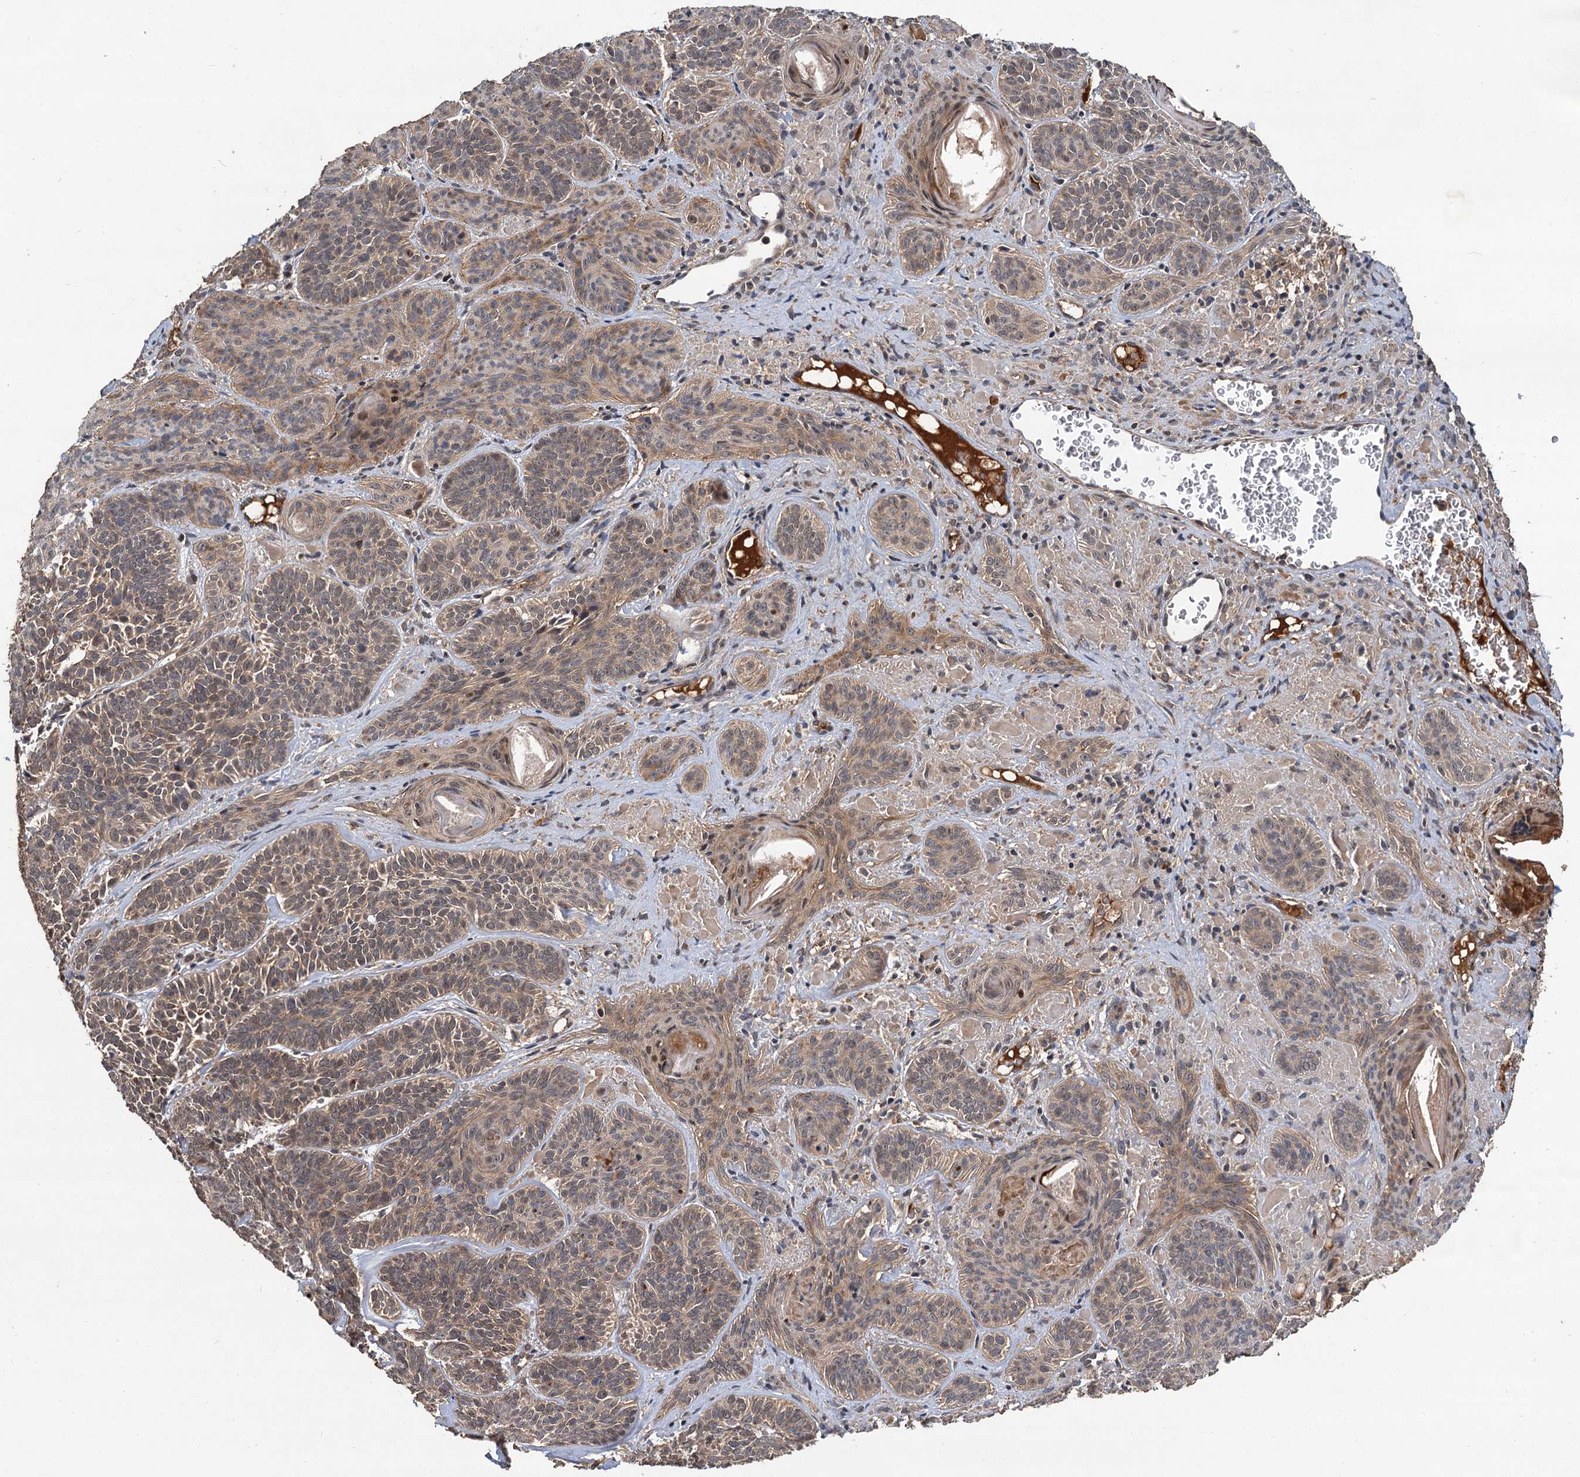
{"staining": {"intensity": "weak", "quantity": "<25%", "location": "cytoplasmic/membranous"}, "tissue": "skin cancer", "cell_type": "Tumor cells", "image_type": "cancer", "snomed": [{"axis": "morphology", "description": "Basal cell carcinoma"}, {"axis": "topography", "description": "Skin"}], "caption": "High power microscopy histopathology image of an IHC image of skin cancer (basal cell carcinoma), revealing no significant positivity in tumor cells.", "gene": "MBD6", "patient": {"sex": "male", "age": 85}}